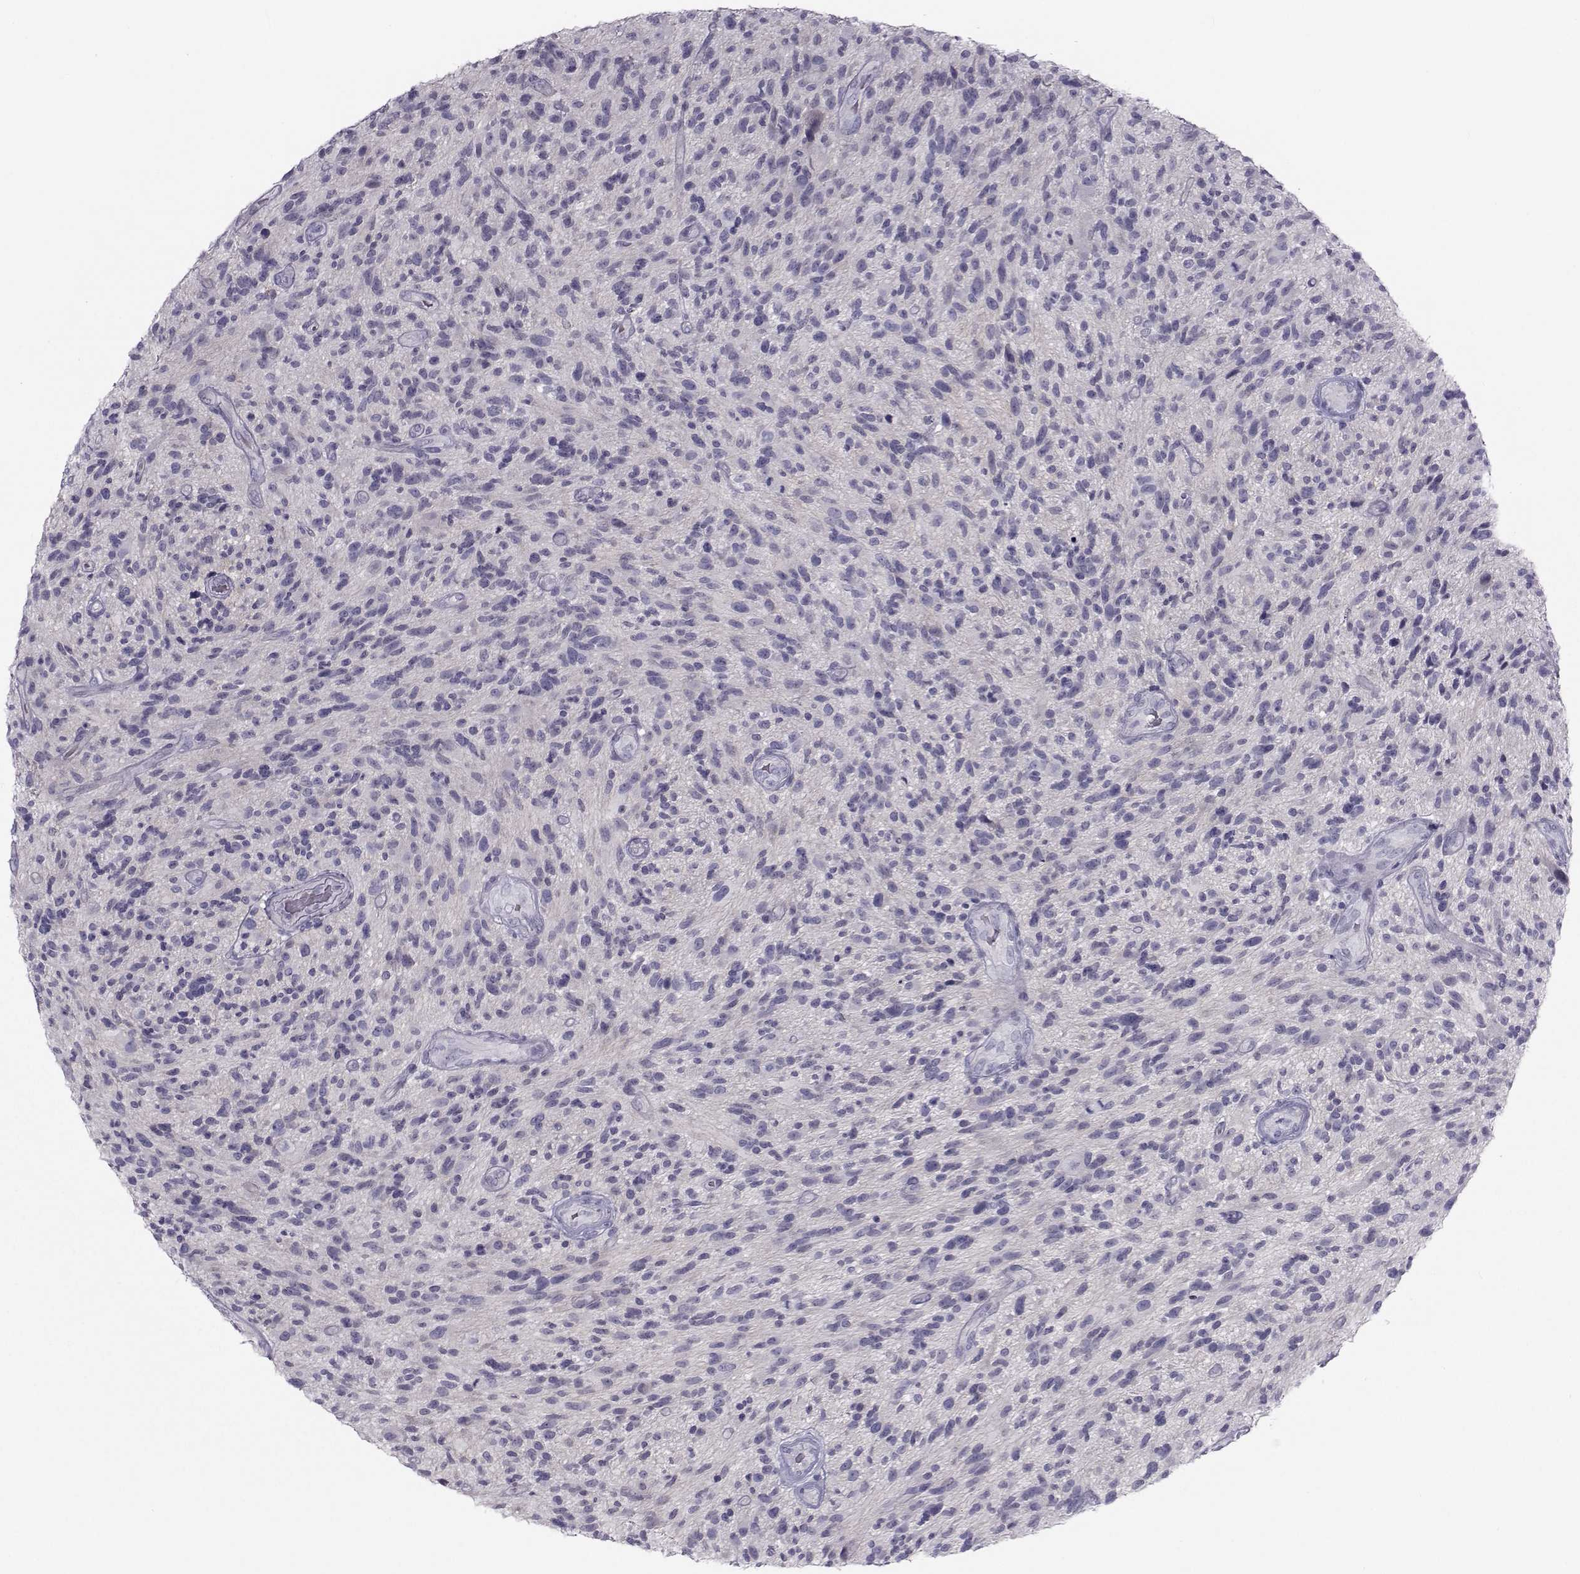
{"staining": {"intensity": "negative", "quantity": "none", "location": "none"}, "tissue": "glioma", "cell_type": "Tumor cells", "image_type": "cancer", "snomed": [{"axis": "morphology", "description": "Glioma, malignant, High grade"}, {"axis": "topography", "description": "Brain"}], "caption": "A histopathology image of human glioma is negative for staining in tumor cells.", "gene": "GARIN3", "patient": {"sex": "male", "age": 47}}